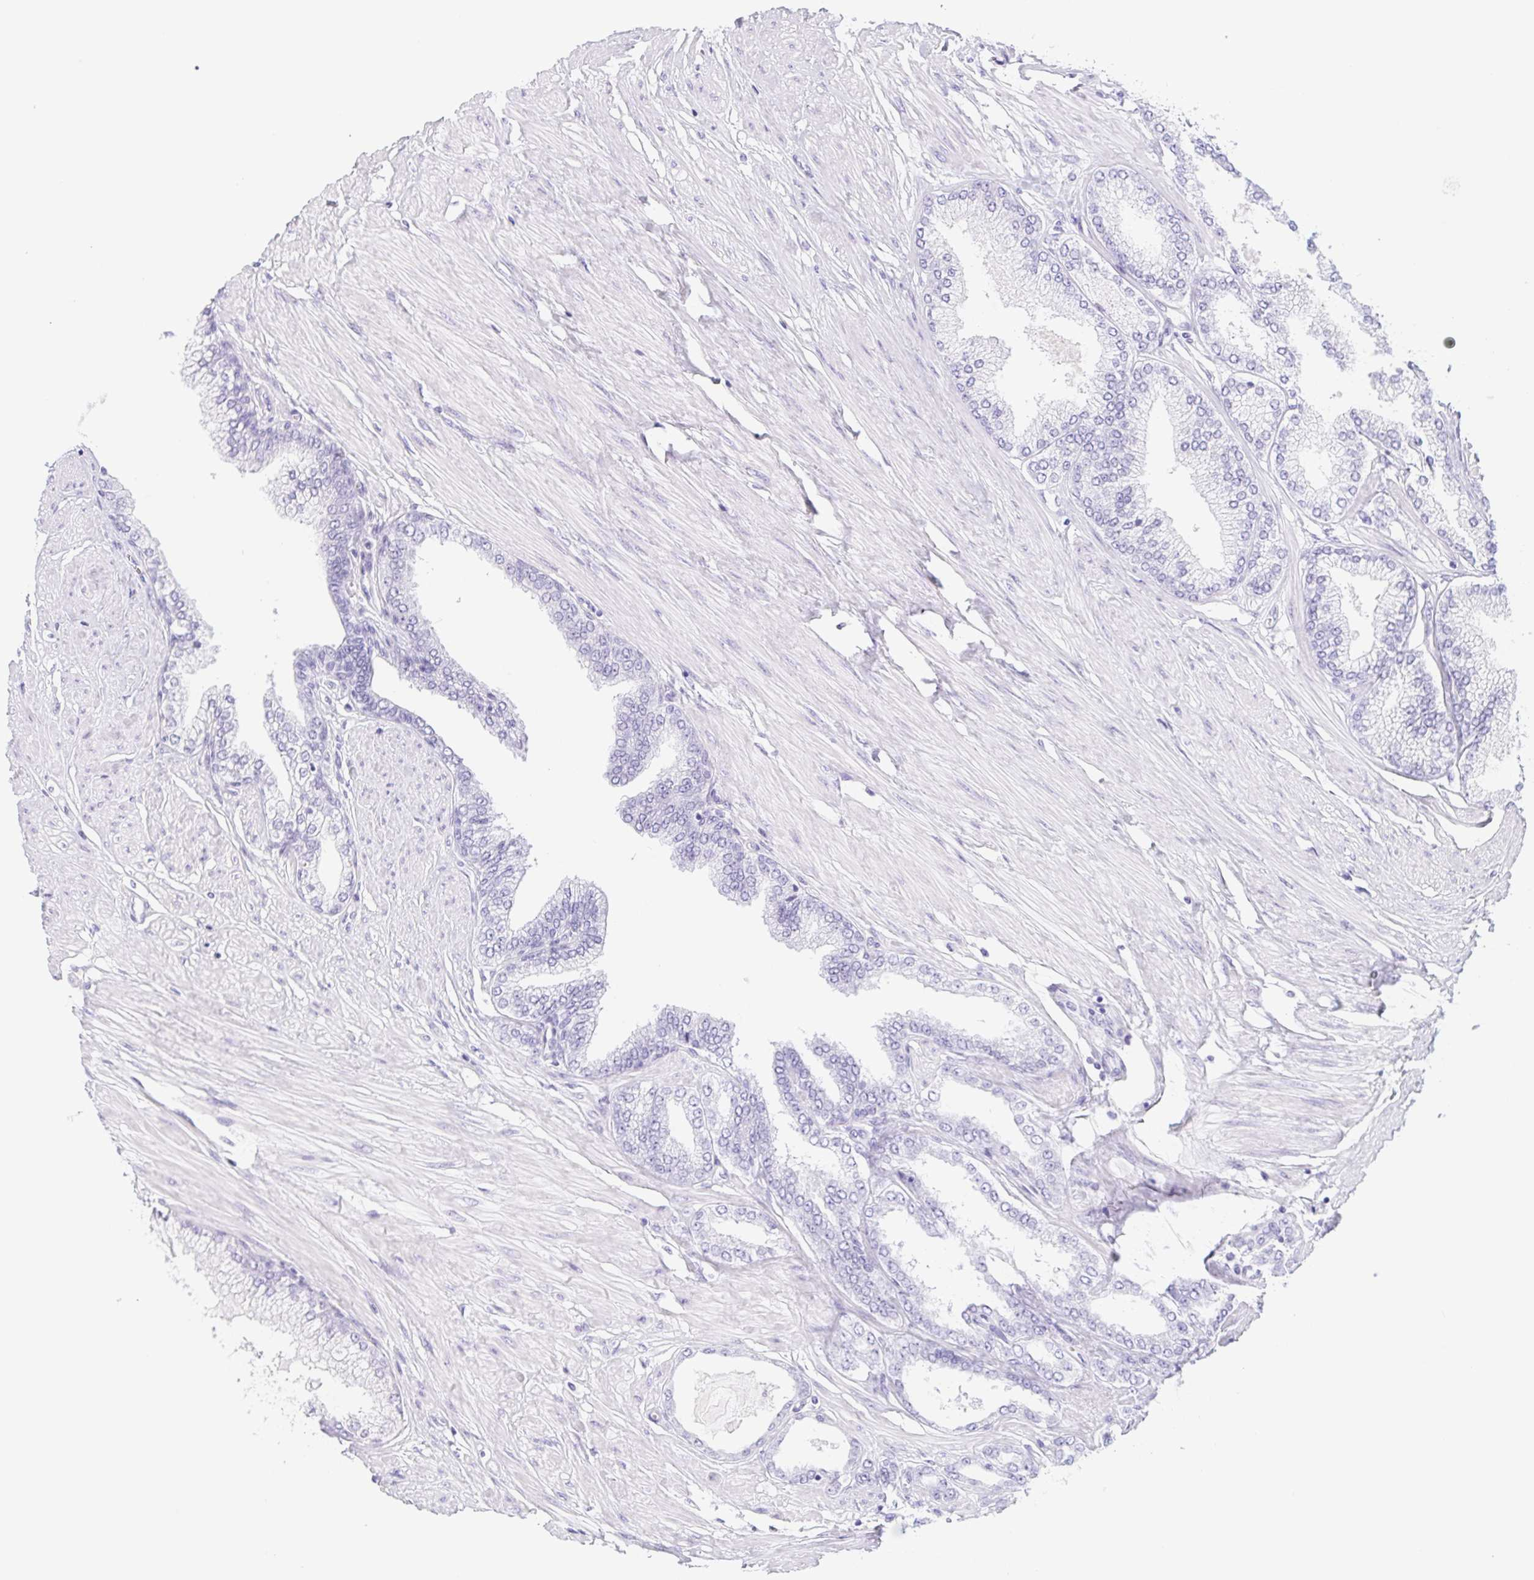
{"staining": {"intensity": "negative", "quantity": "none", "location": "none"}, "tissue": "prostate cancer", "cell_type": "Tumor cells", "image_type": "cancer", "snomed": [{"axis": "morphology", "description": "Adenocarcinoma, Low grade"}, {"axis": "topography", "description": "Prostate"}], "caption": "The immunohistochemistry image has no significant expression in tumor cells of prostate cancer tissue.", "gene": "CYP21A2", "patient": {"sex": "male", "age": 55}}